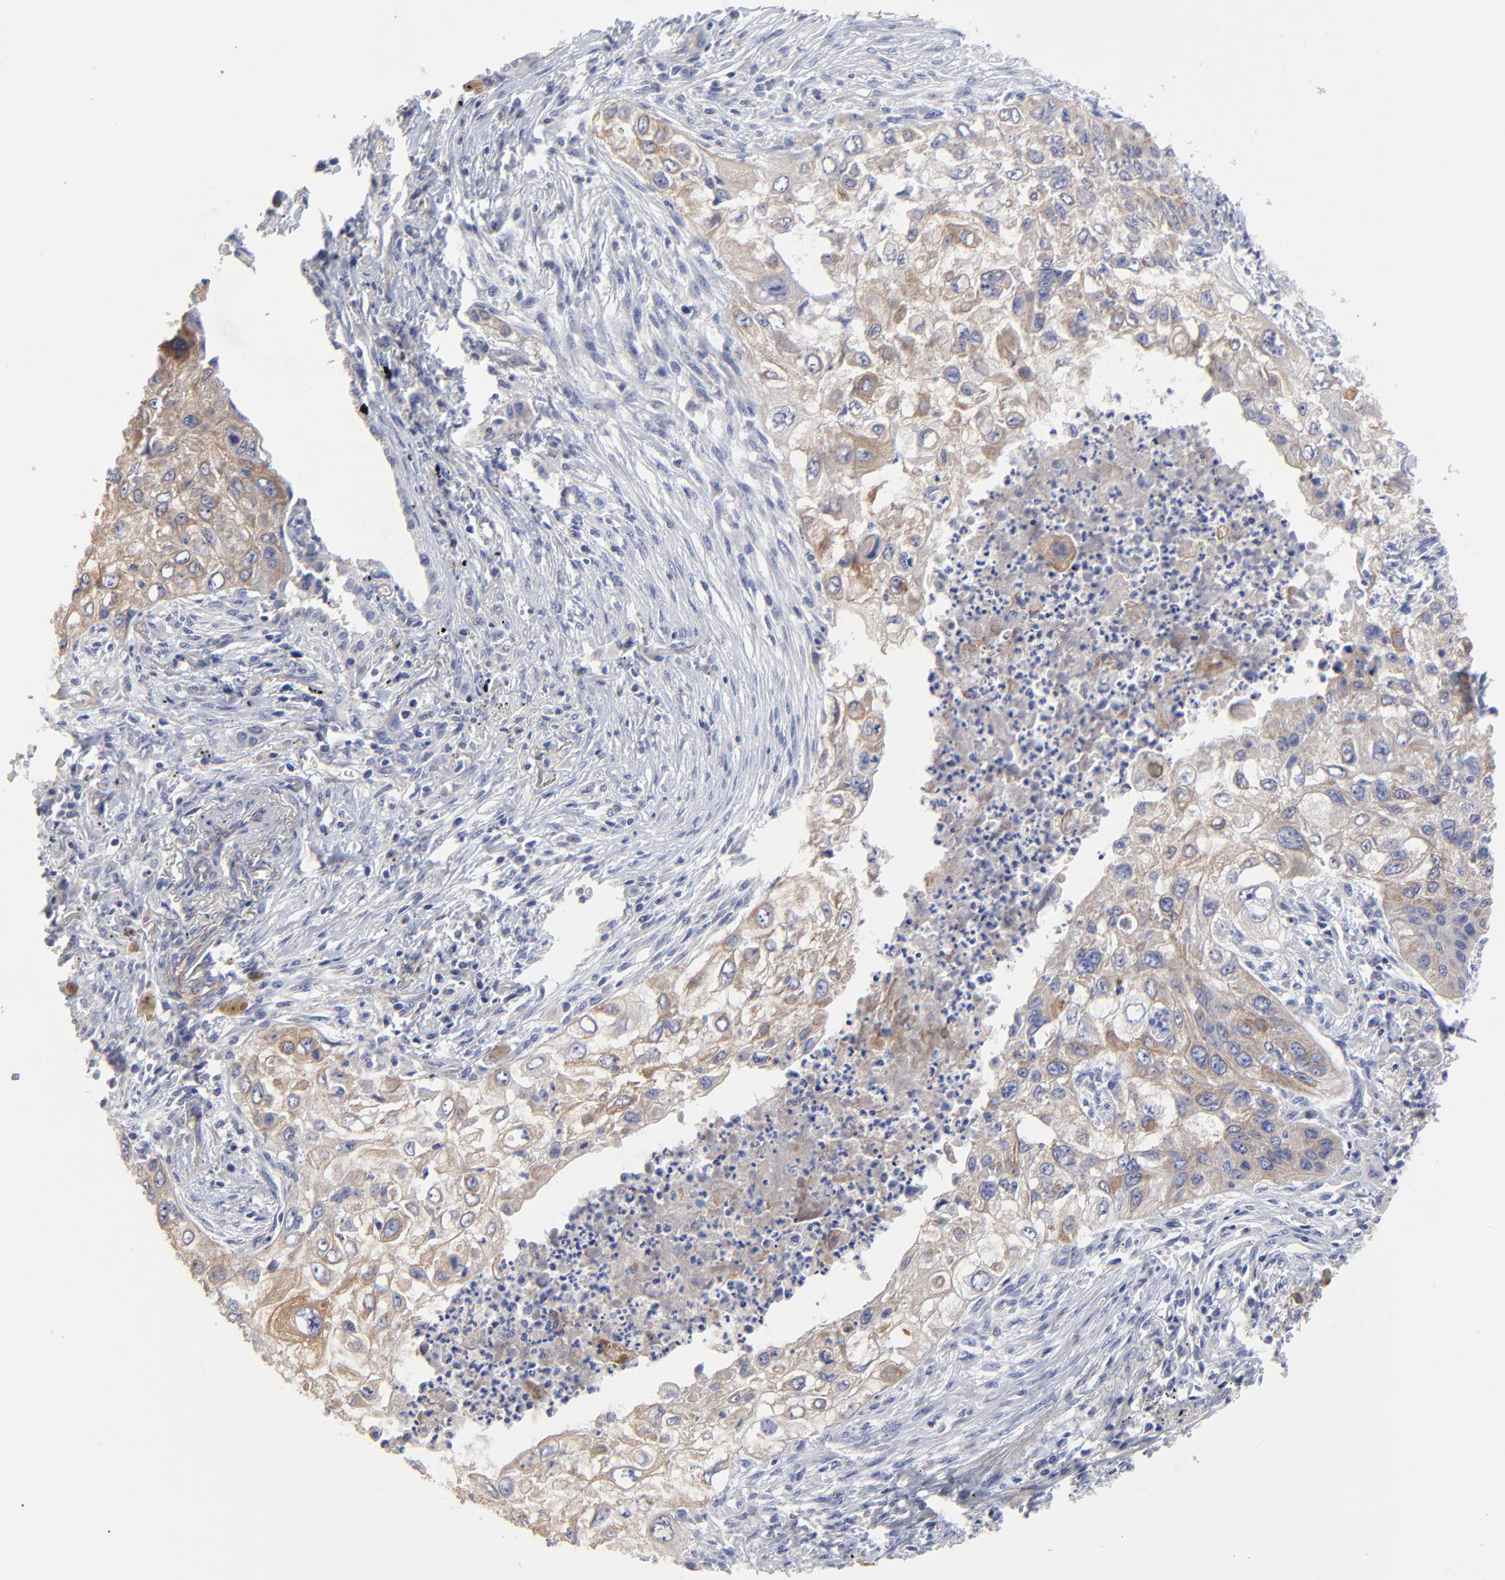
{"staining": {"intensity": "weak", "quantity": "25%-75%", "location": "cytoplasmic/membranous"}, "tissue": "lung cancer", "cell_type": "Tumor cells", "image_type": "cancer", "snomed": [{"axis": "morphology", "description": "Squamous cell carcinoma, NOS"}, {"axis": "topography", "description": "Lung"}], "caption": "An IHC image of tumor tissue is shown. Protein staining in brown highlights weak cytoplasmic/membranous positivity in lung cancer within tumor cells.", "gene": "SULF2", "patient": {"sex": "male", "age": 71}}